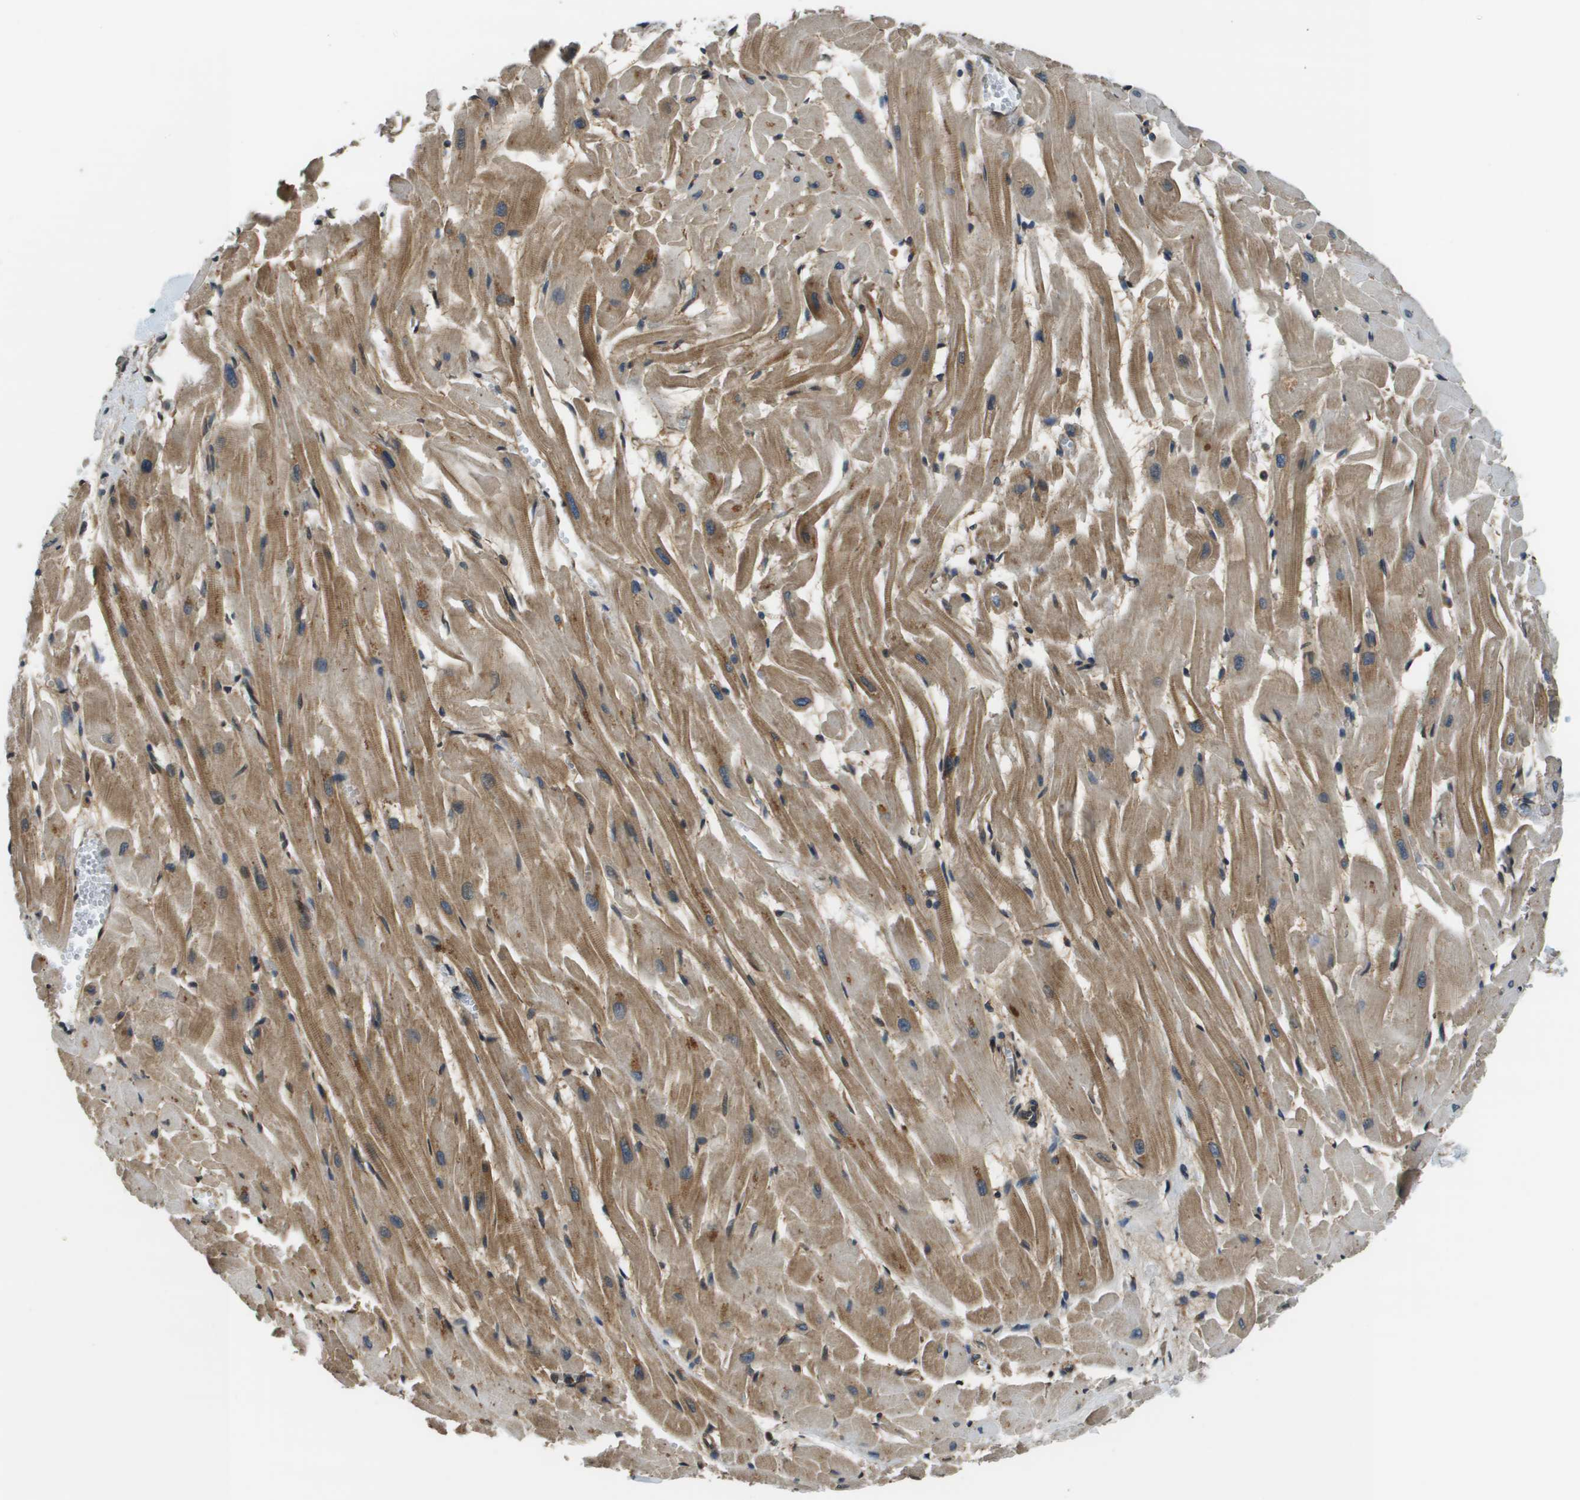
{"staining": {"intensity": "moderate", "quantity": ">75%", "location": "cytoplasmic/membranous"}, "tissue": "heart muscle", "cell_type": "Cardiomyocytes", "image_type": "normal", "snomed": [{"axis": "morphology", "description": "Normal tissue, NOS"}, {"axis": "topography", "description": "Heart"}], "caption": "A medium amount of moderate cytoplasmic/membranous staining is present in about >75% of cardiomyocytes in unremarkable heart muscle.", "gene": "SEC62", "patient": {"sex": "female", "age": 19}}